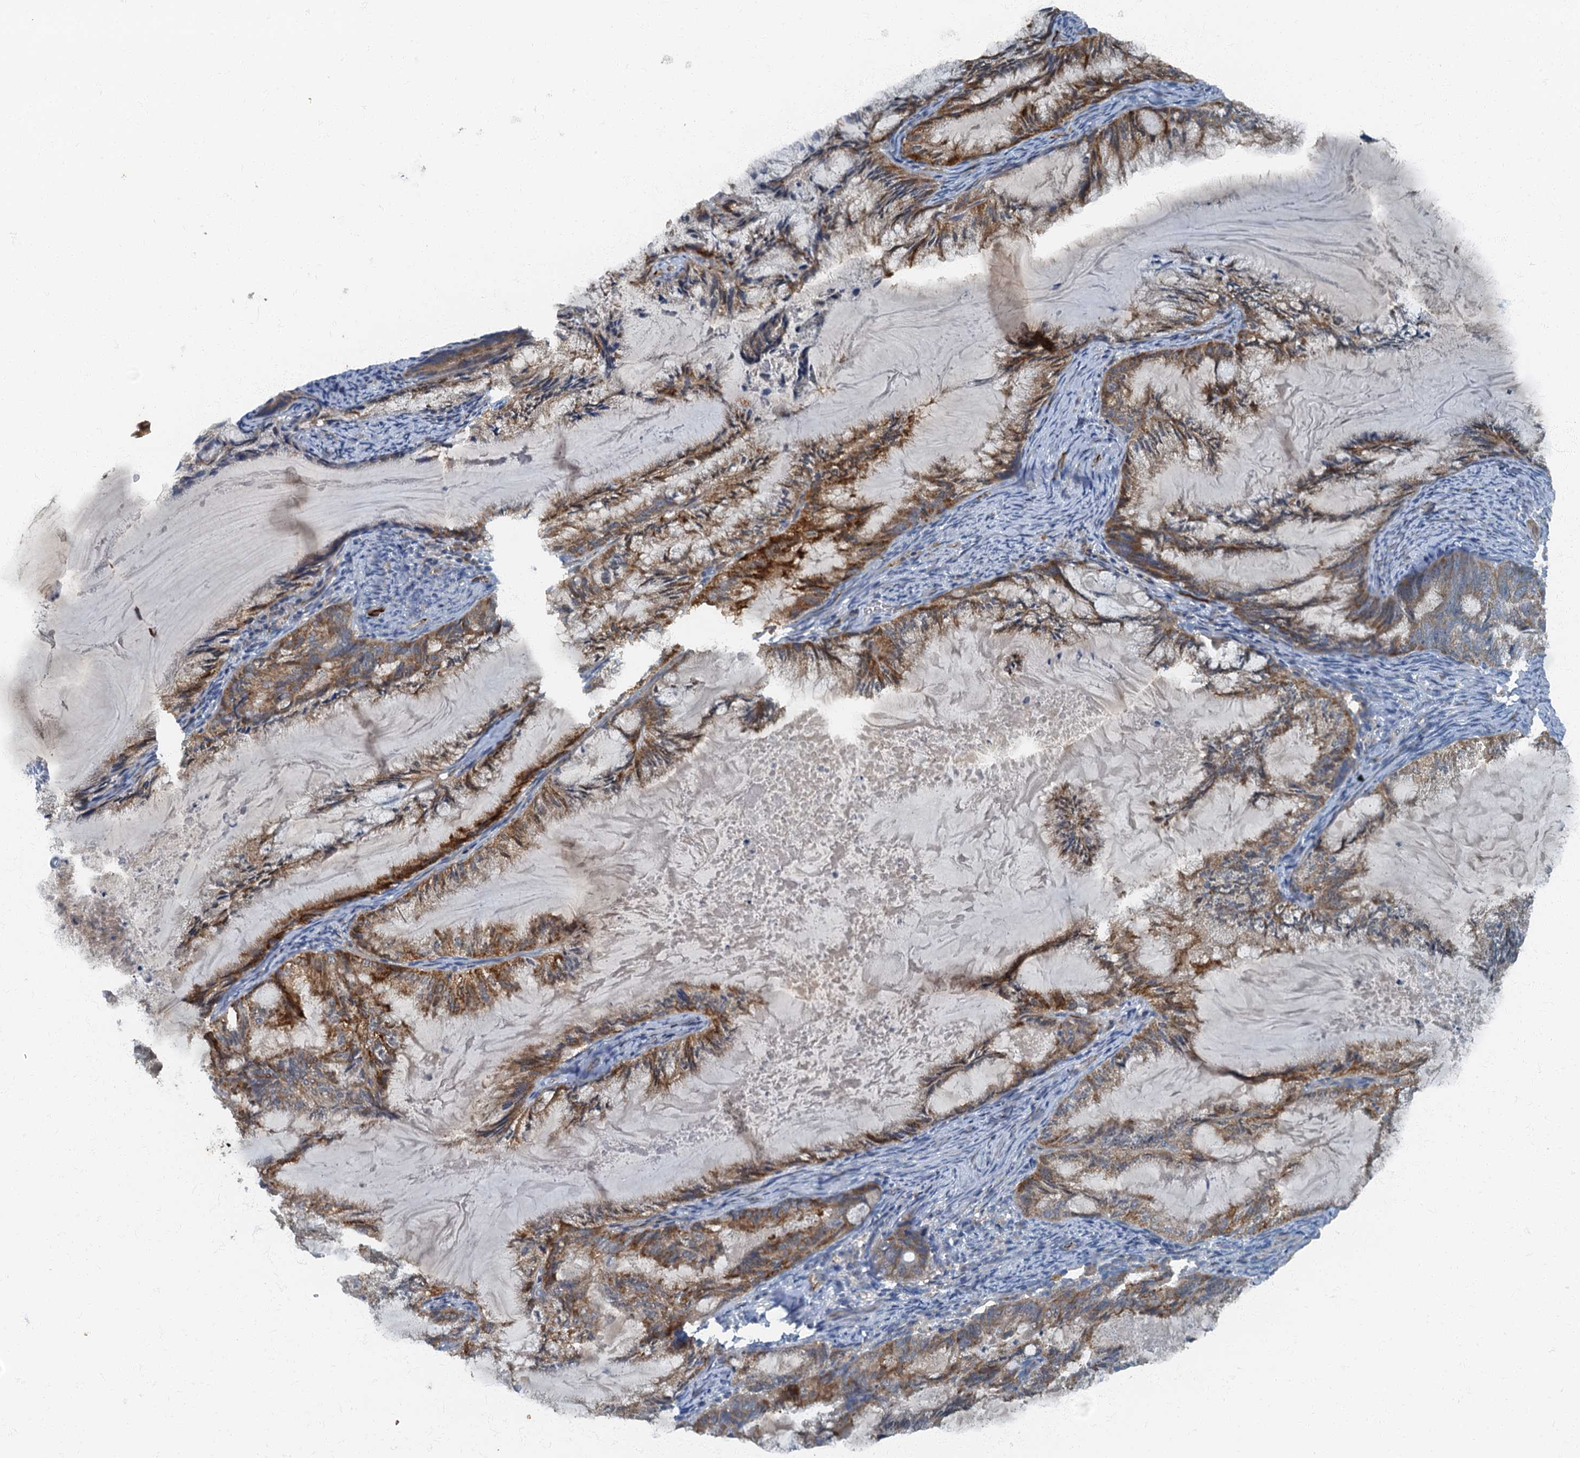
{"staining": {"intensity": "moderate", "quantity": ">75%", "location": "cytoplasmic/membranous"}, "tissue": "endometrial cancer", "cell_type": "Tumor cells", "image_type": "cancer", "snomed": [{"axis": "morphology", "description": "Adenocarcinoma, NOS"}, {"axis": "topography", "description": "Endometrium"}], "caption": "IHC of endometrial cancer (adenocarcinoma) shows medium levels of moderate cytoplasmic/membranous expression in approximately >75% of tumor cells. (DAB IHC with brightfield microscopy, high magnification).", "gene": "ARL11", "patient": {"sex": "female", "age": 86}}